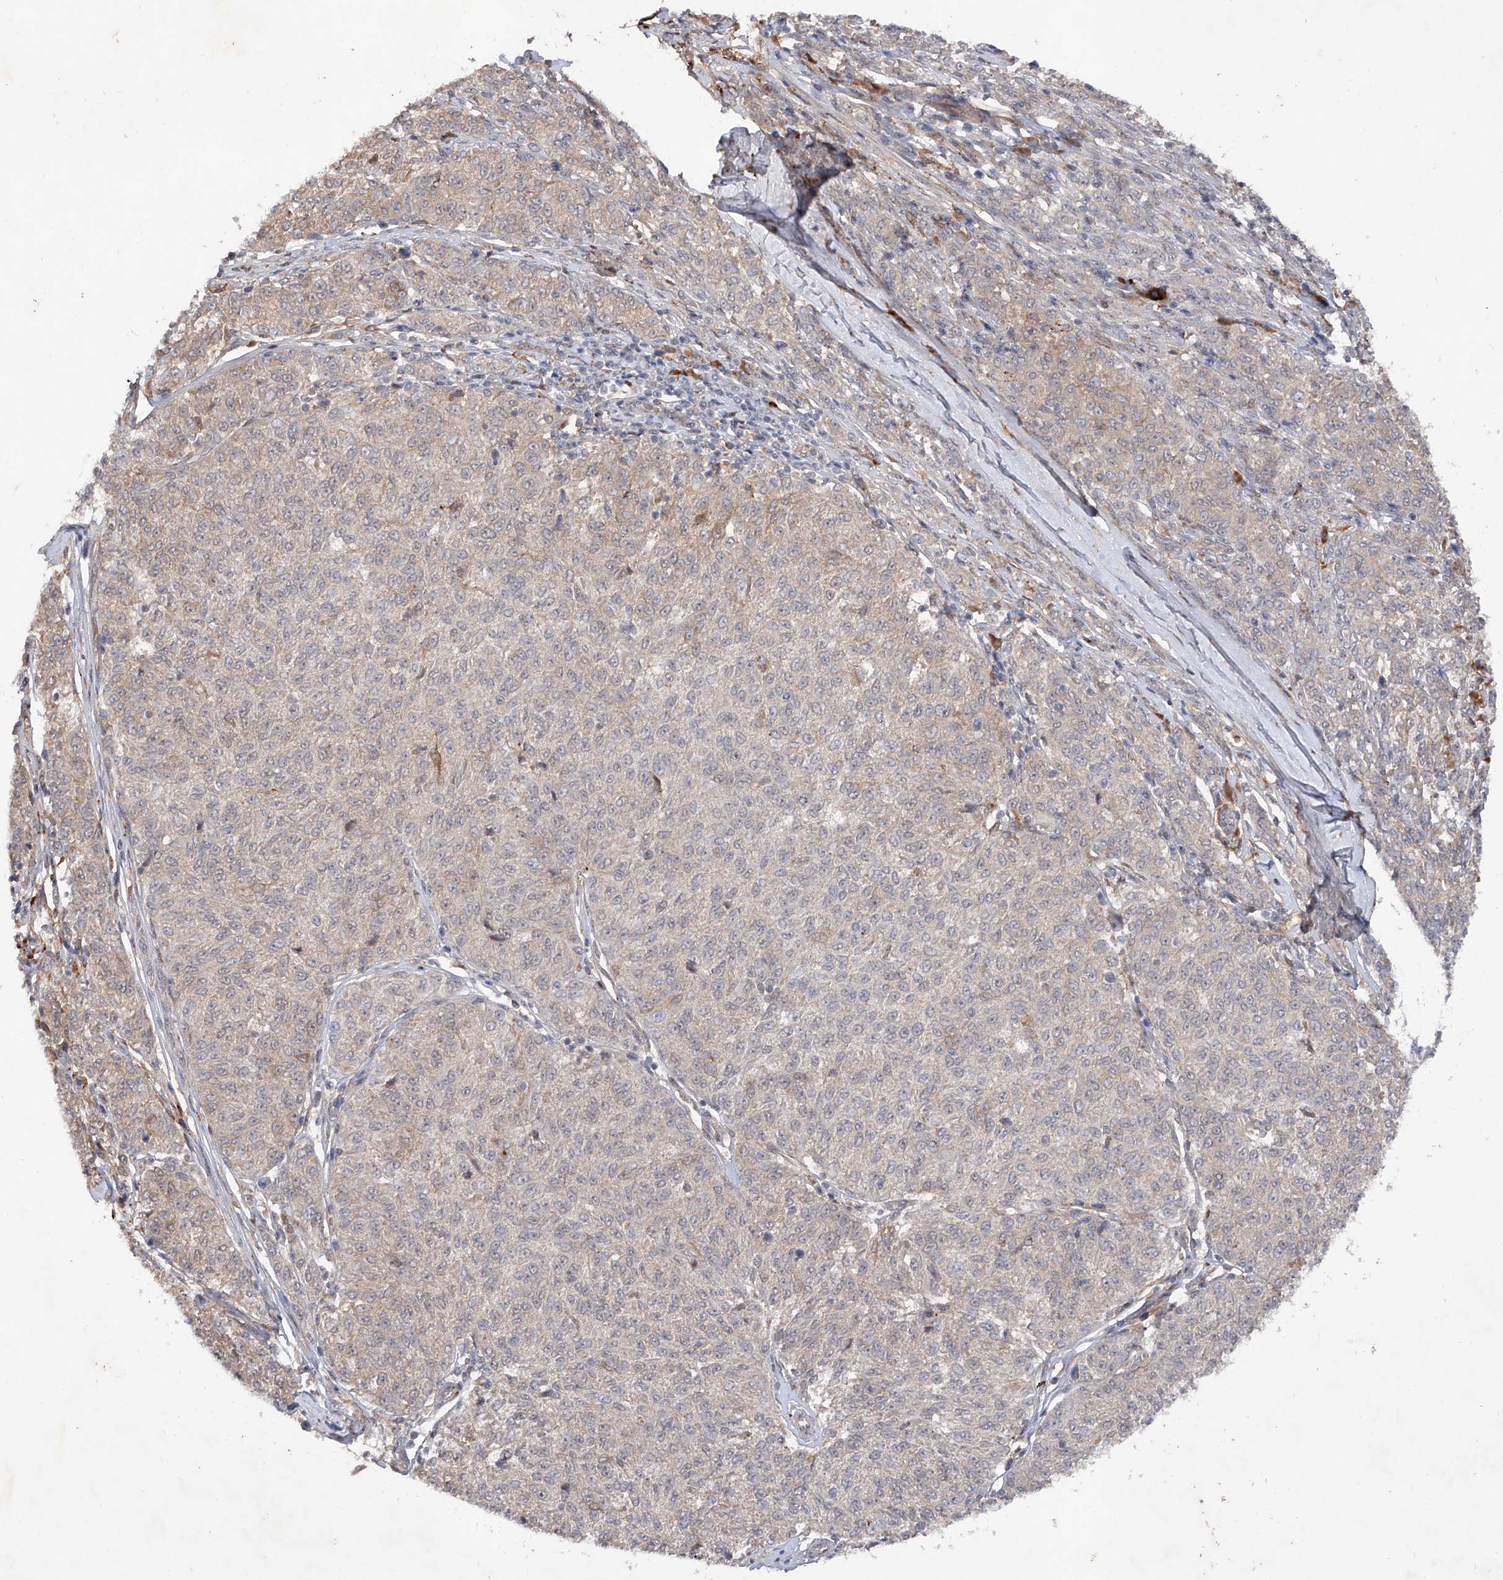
{"staining": {"intensity": "negative", "quantity": "none", "location": "none"}, "tissue": "melanoma", "cell_type": "Tumor cells", "image_type": "cancer", "snomed": [{"axis": "morphology", "description": "Malignant melanoma, NOS"}, {"axis": "topography", "description": "Skin"}], "caption": "A histopathology image of human malignant melanoma is negative for staining in tumor cells.", "gene": "FAM135A", "patient": {"sex": "female", "age": 72}}